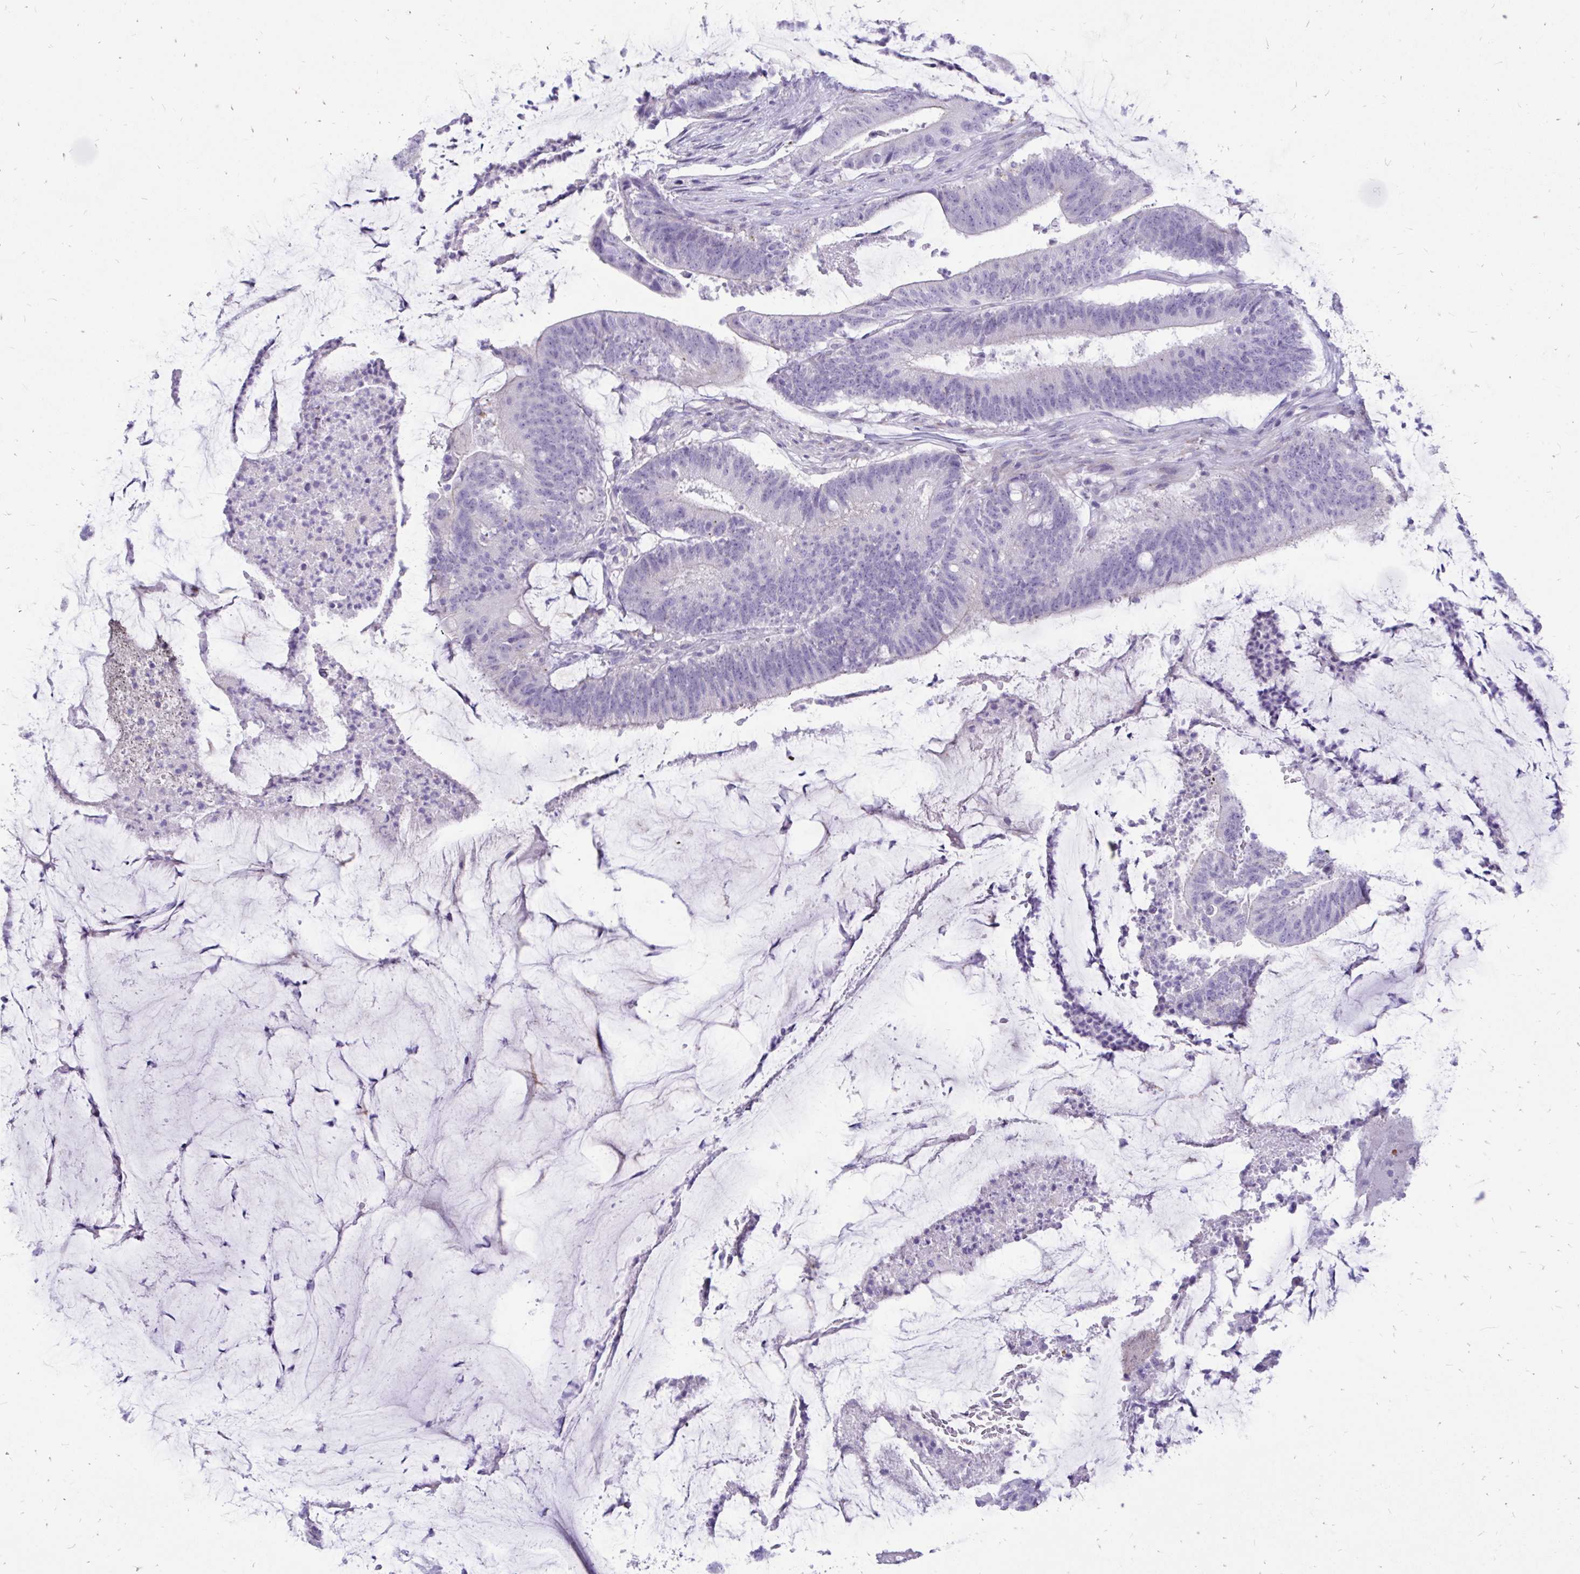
{"staining": {"intensity": "negative", "quantity": "none", "location": "none"}, "tissue": "colorectal cancer", "cell_type": "Tumor cells", "image_type": "cancer", "snomed": [{"axis": "morphology", "description": "Adenocarcinoma, NOS"}, {"axis": "topography", "description": "Colon"}], "caption": "Adenocarcinoma (colorectal) stained for a protein using IHC exhibits no staining tumor cells.", "gene": "IGSF5", "patient": {"sex": "female", "age": 43}}